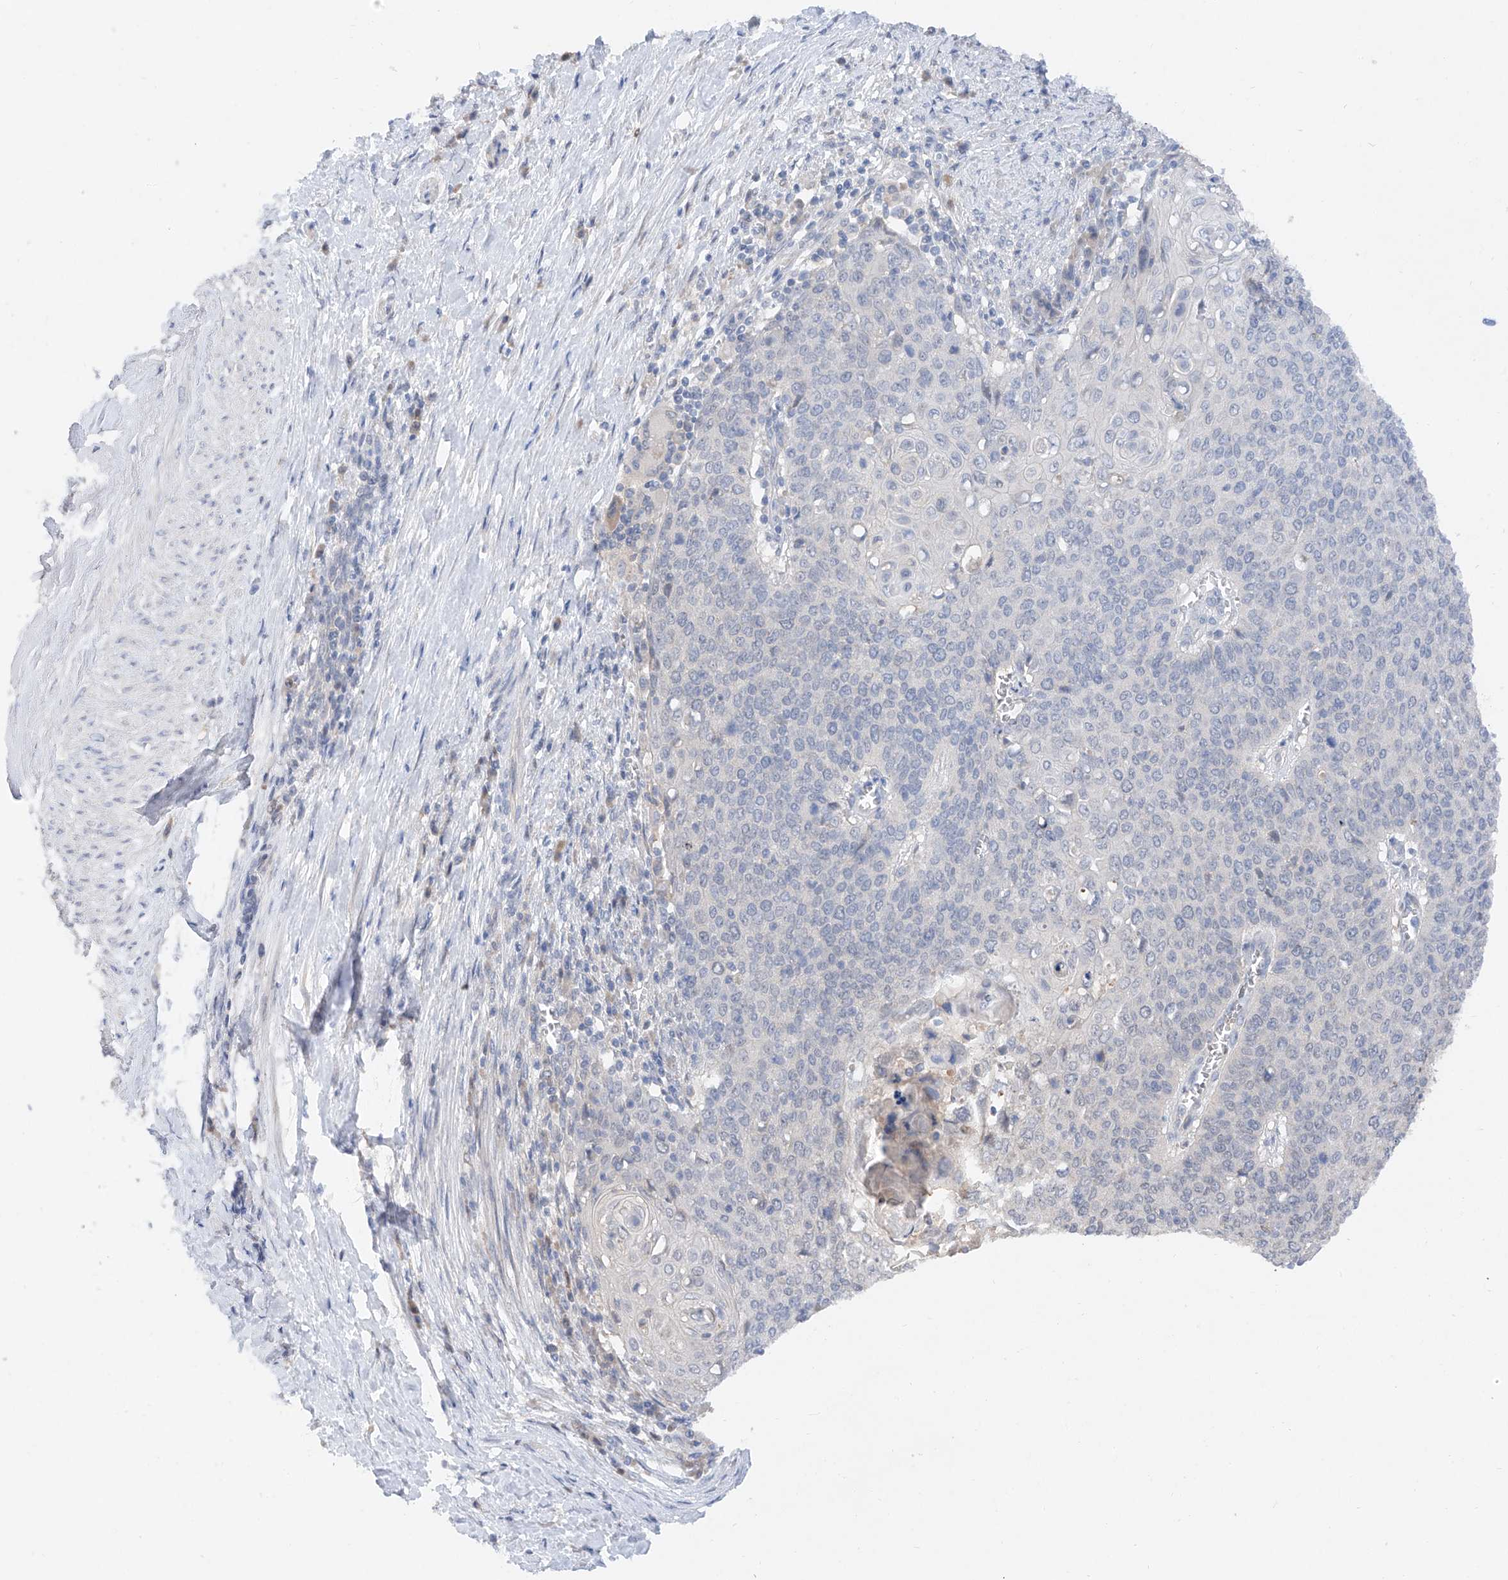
{"staining": {"intensity": "negative", "quantity": "none", "location": "none"}, "tissue": "cervical cancer", "cell_type": "Tumor cells", "image_type": "cancer", "snomed": [{"axis": "morphology", "description": "Squamous cell carcinoma, NOS"}, {"axis": "topography", "description": "Cervix"}], "caption": "Immunohistochemical staining of cervical squamous cell carcinoma reveals no significant expression in tumor cells.", "gene": "FUCA2", "patient": {"sex": "female", "age": 39}}